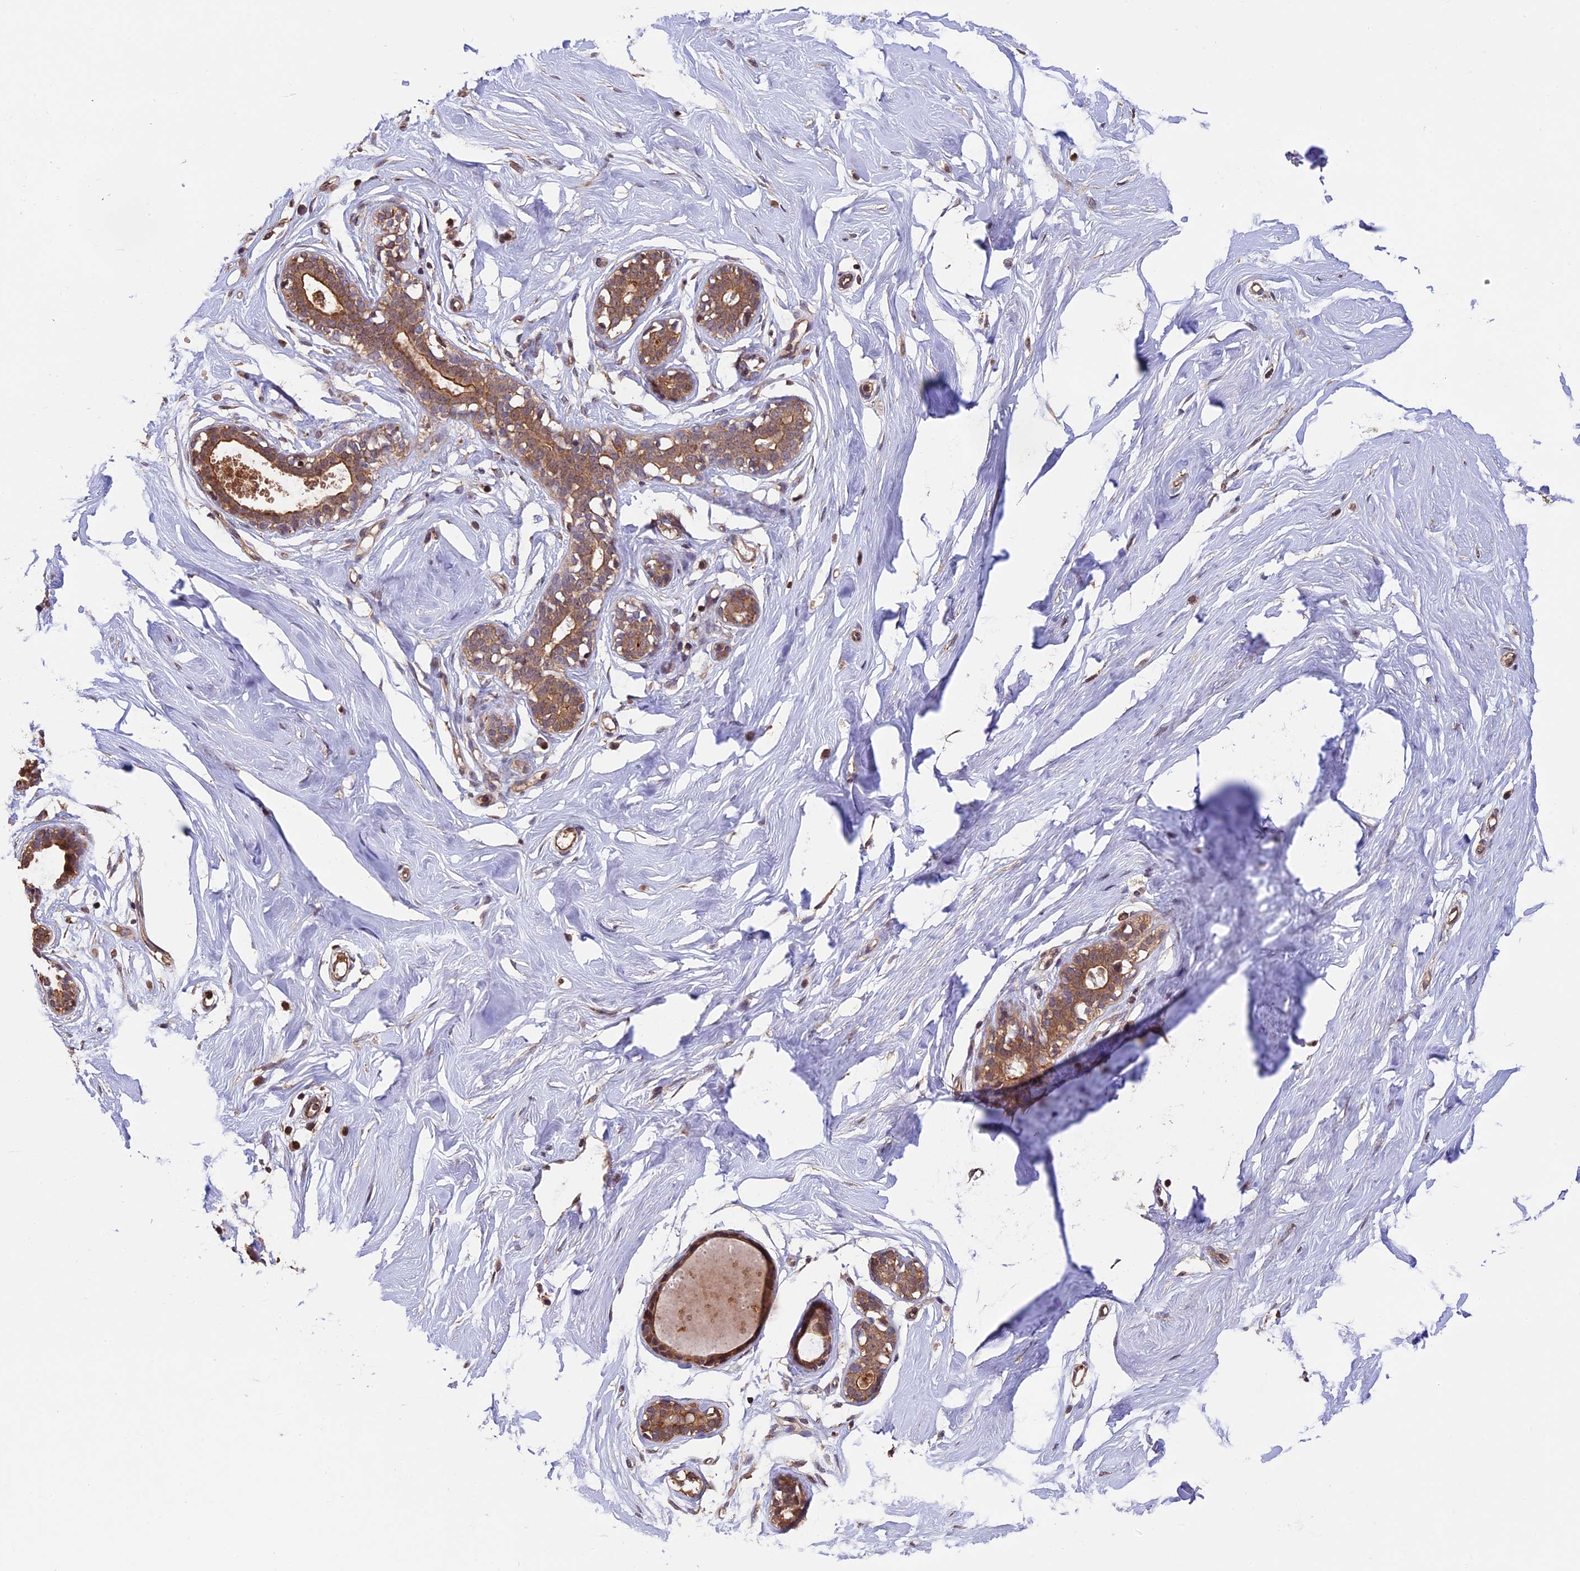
{"staining": {"intensity": "weak", "quantity": "<25%", "location": "cytoplasmic/membranous"}, "tissue": "breast", "cell_type": "Adipocytes", "image_type": "normal", "snomed": [{"axis": "morphology", "description": "Normal tissue, NOS"}, {"axis": "morphology", "description": "Adenoma, NOS"}, {"axis": "topography", "description": "Breast"}], "caption": "Protein analysis of normal breast exhibits no significant staining in adipocytes. Nuclei are stained in blue.", "gene": "PKD2L2", "patient": {"sex": "female", "age": 23}}